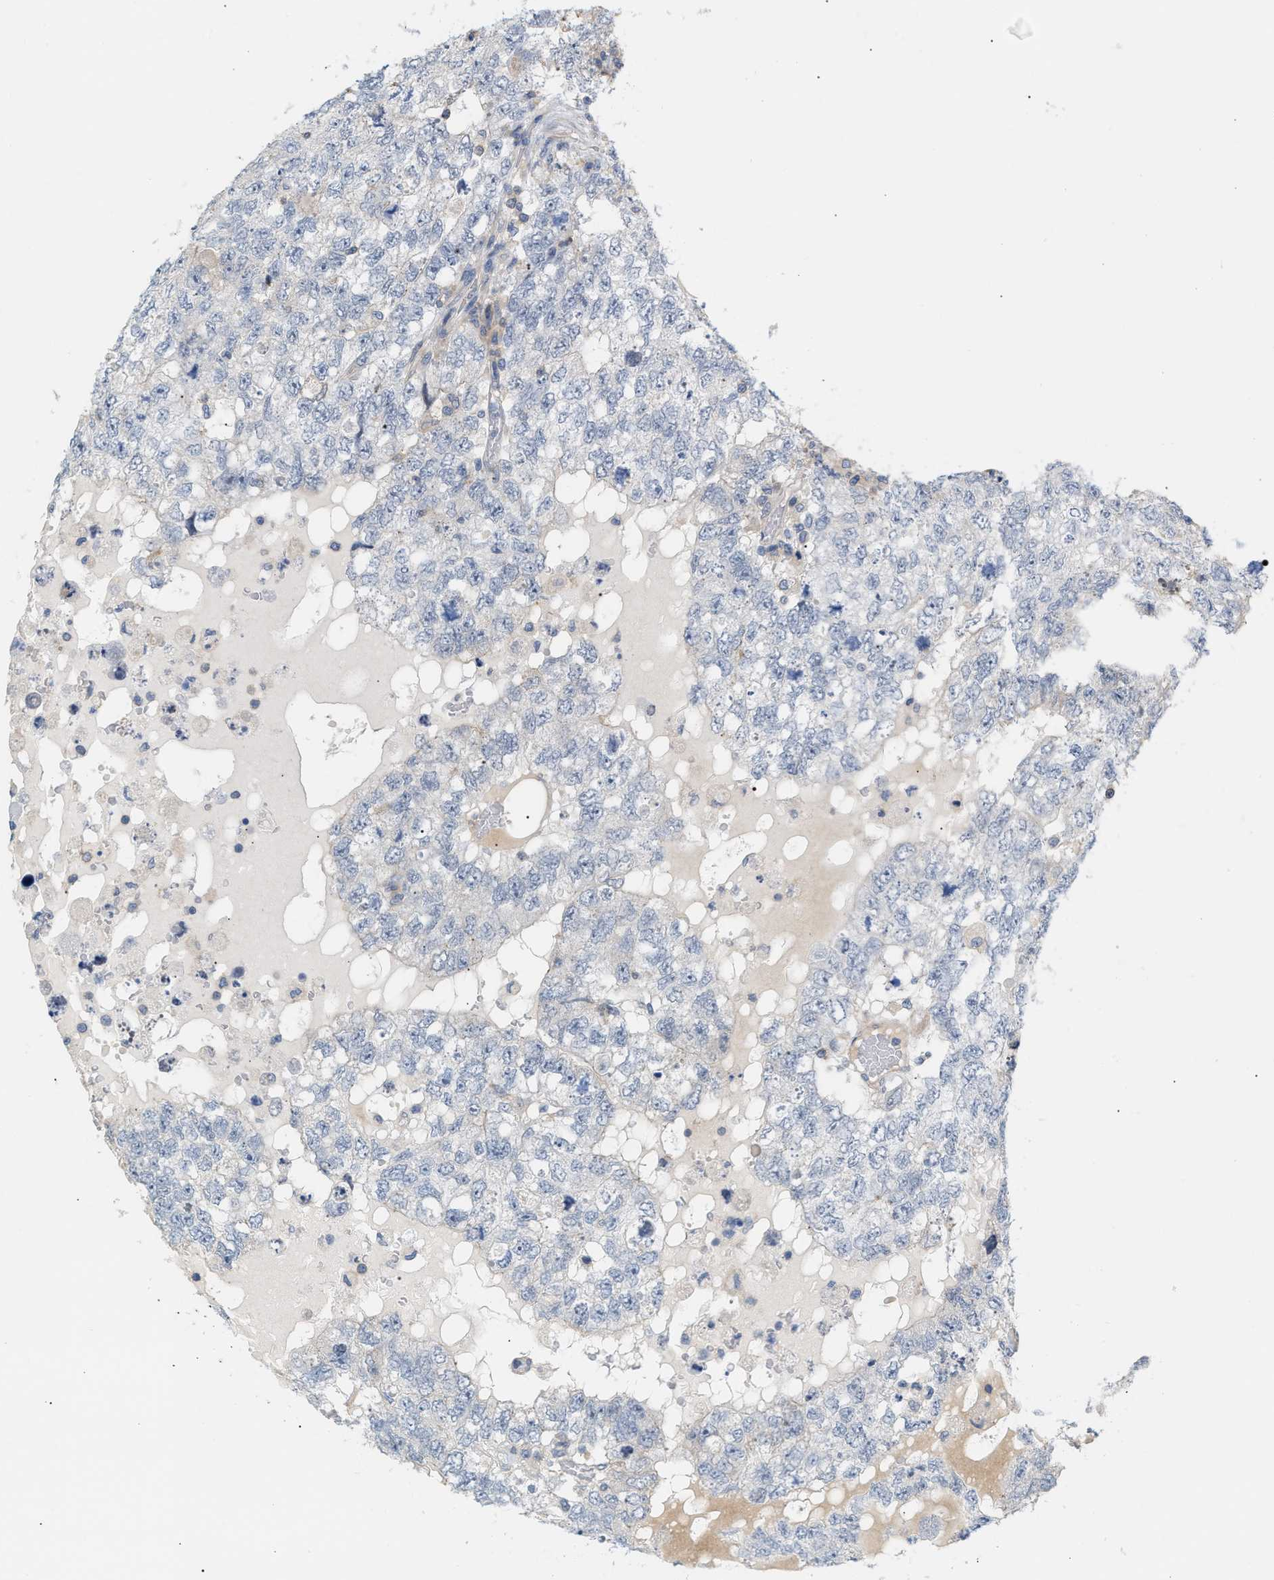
{"staining": {"intensity": "negative", "quantity": "none", "location": "none"}, "tissue": "testis cancer", "cell_type": "Tumor cells", "image_type": "cancer", "snomed": [{"axis": "morphology", "description": "Carcinoma, Embryonal, NOS"}, {"axis": "topography", "description": "Testis"}], "caption": "Testis cancer (embryonal carcinoma) was stained to show a protein in brown. There is no significant expression in tumor cells.", "gene": "LRCH1", "patient": {"sex": "male", "age": 36}}